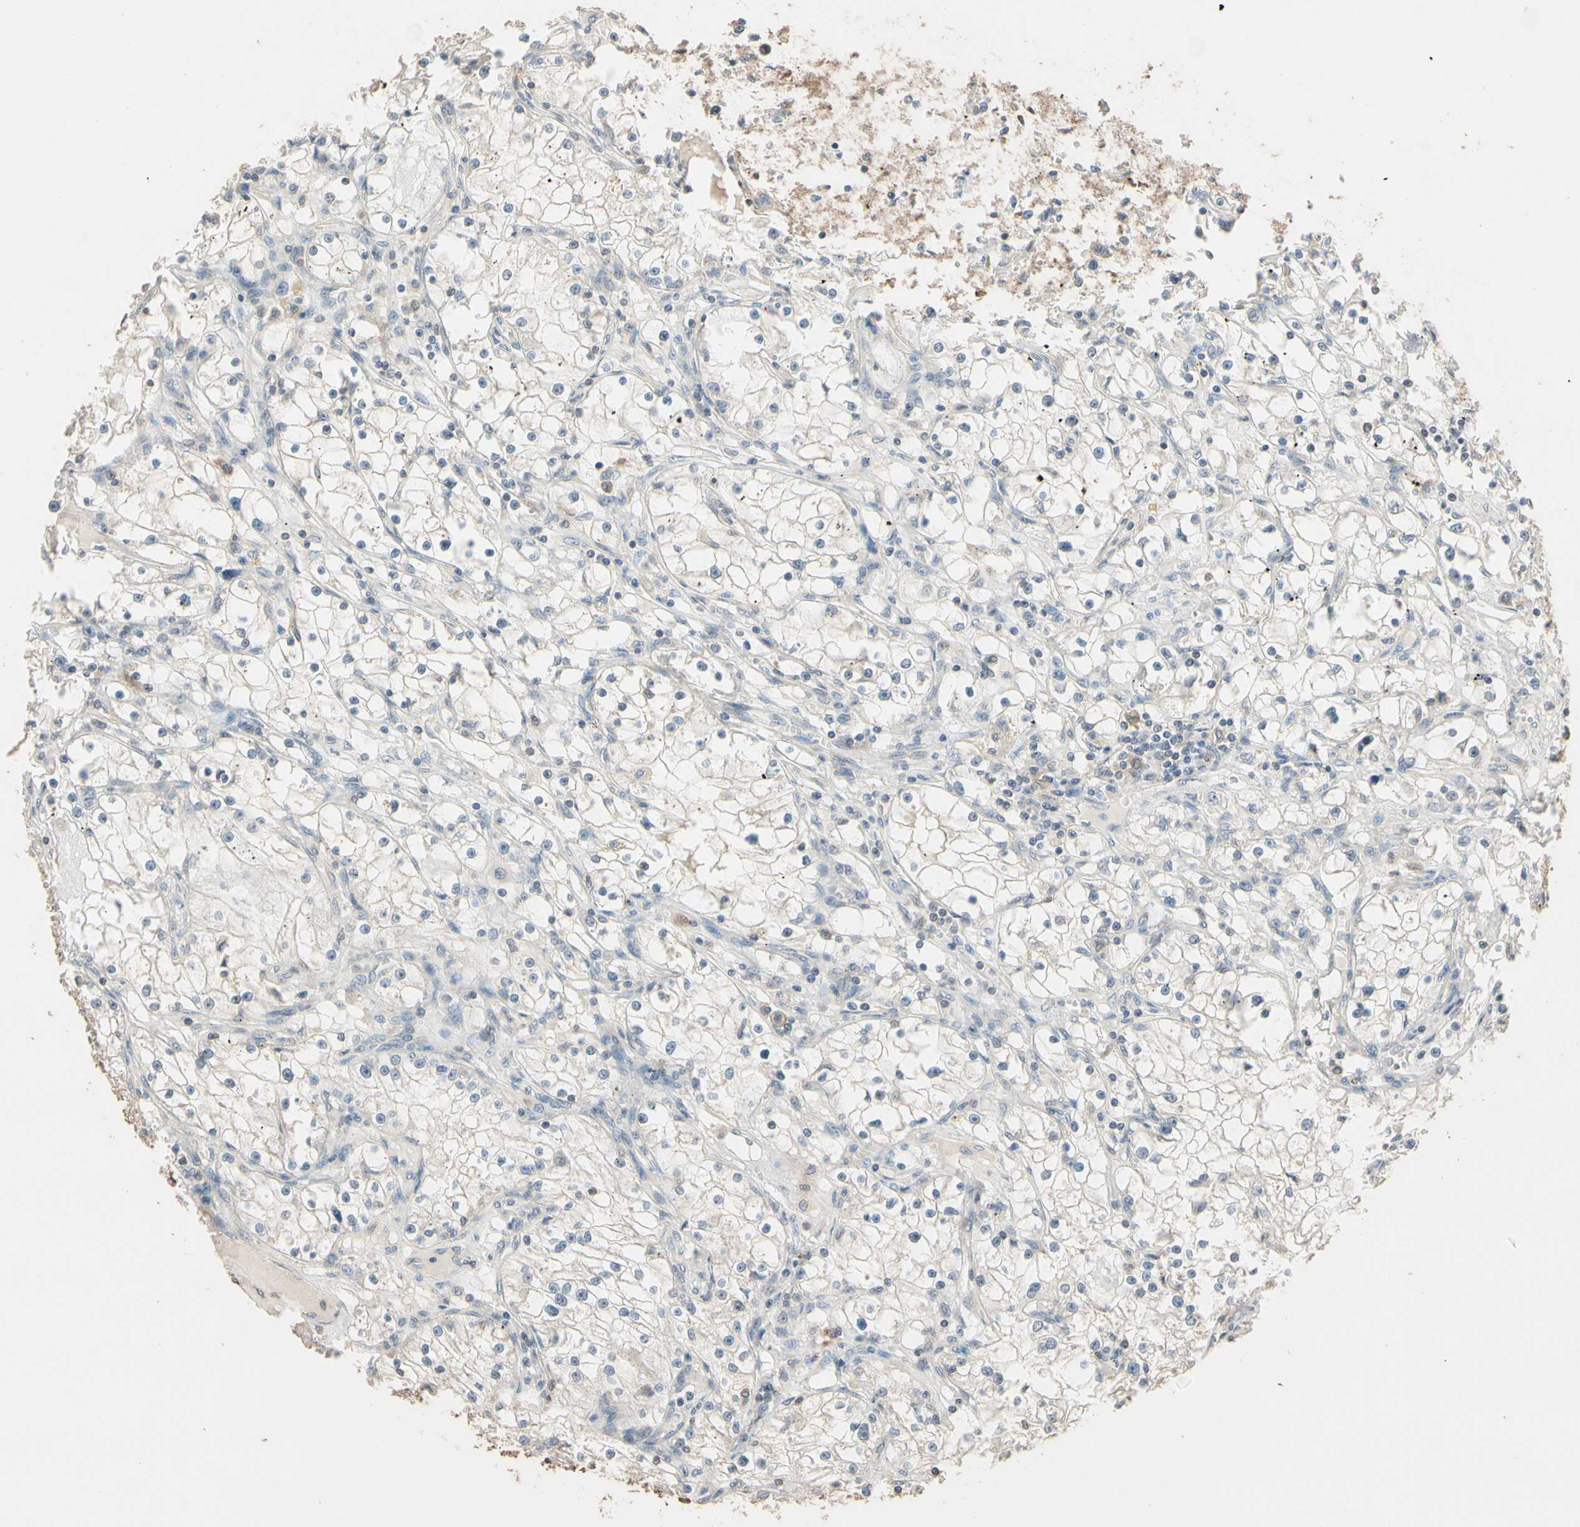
{"staining": {"intensity": "negative", "quantity": "none", "location": "none"}, "tissue": "renal cancer", "cell_type": "Tumor cells", "image_type": "cancer", "snomed": [{"axis": "morphology", "description": "Adenocarcinoma, NOS"}, {"axis": "topography", "description": "Kidney"}], "caption": "This micrograph is of renal adenocarcinoma stained with IHC to label a protein in brown with the nuclei are counter-stained blue. There is no staining in tumor cells. (DAB (3,3'-diaminobenzidine) IHC visualized using brightfield microscopy, high magnification).", "gene": "MAP3K7", "patient": {"sex": "male", "age": 56}}